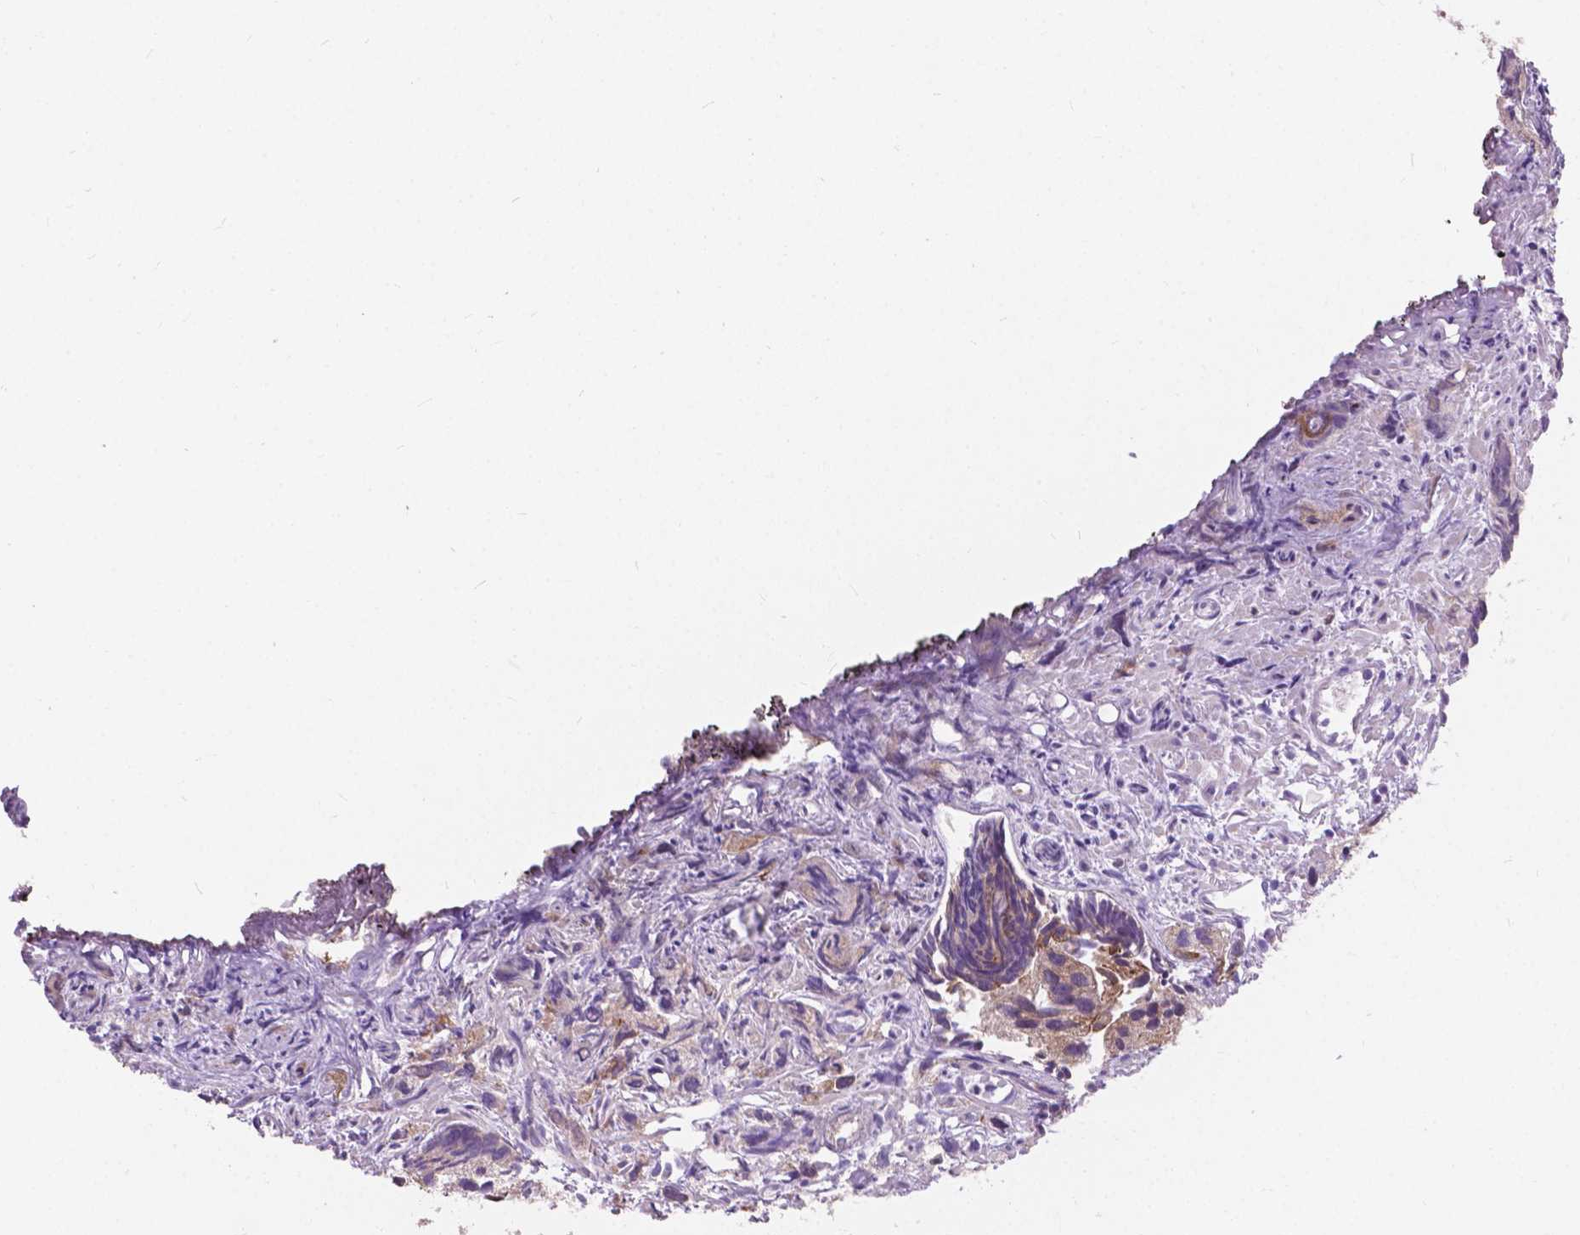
{"staining": {"intensity": "weak", "quantity": ">75%", "location": "cytoplasmic/membranous"}, "tissue": "prostate cancer", "cell_type": "Tumor cells", "image_type": "cancer", "snomed": [{"axis": "morphology", "description": "Adenocarcinoma, High grade"}, {"axis": "topography", "description": "Prostate"}], "caption": "The immunohistochemical stain shows weak cytoplasmic/membranous positivity in tumor cells of prostate high-grade adenocarcinoma tissue.", "gene": "MYH14", "patient": {"sex": "male", "age": 68}}